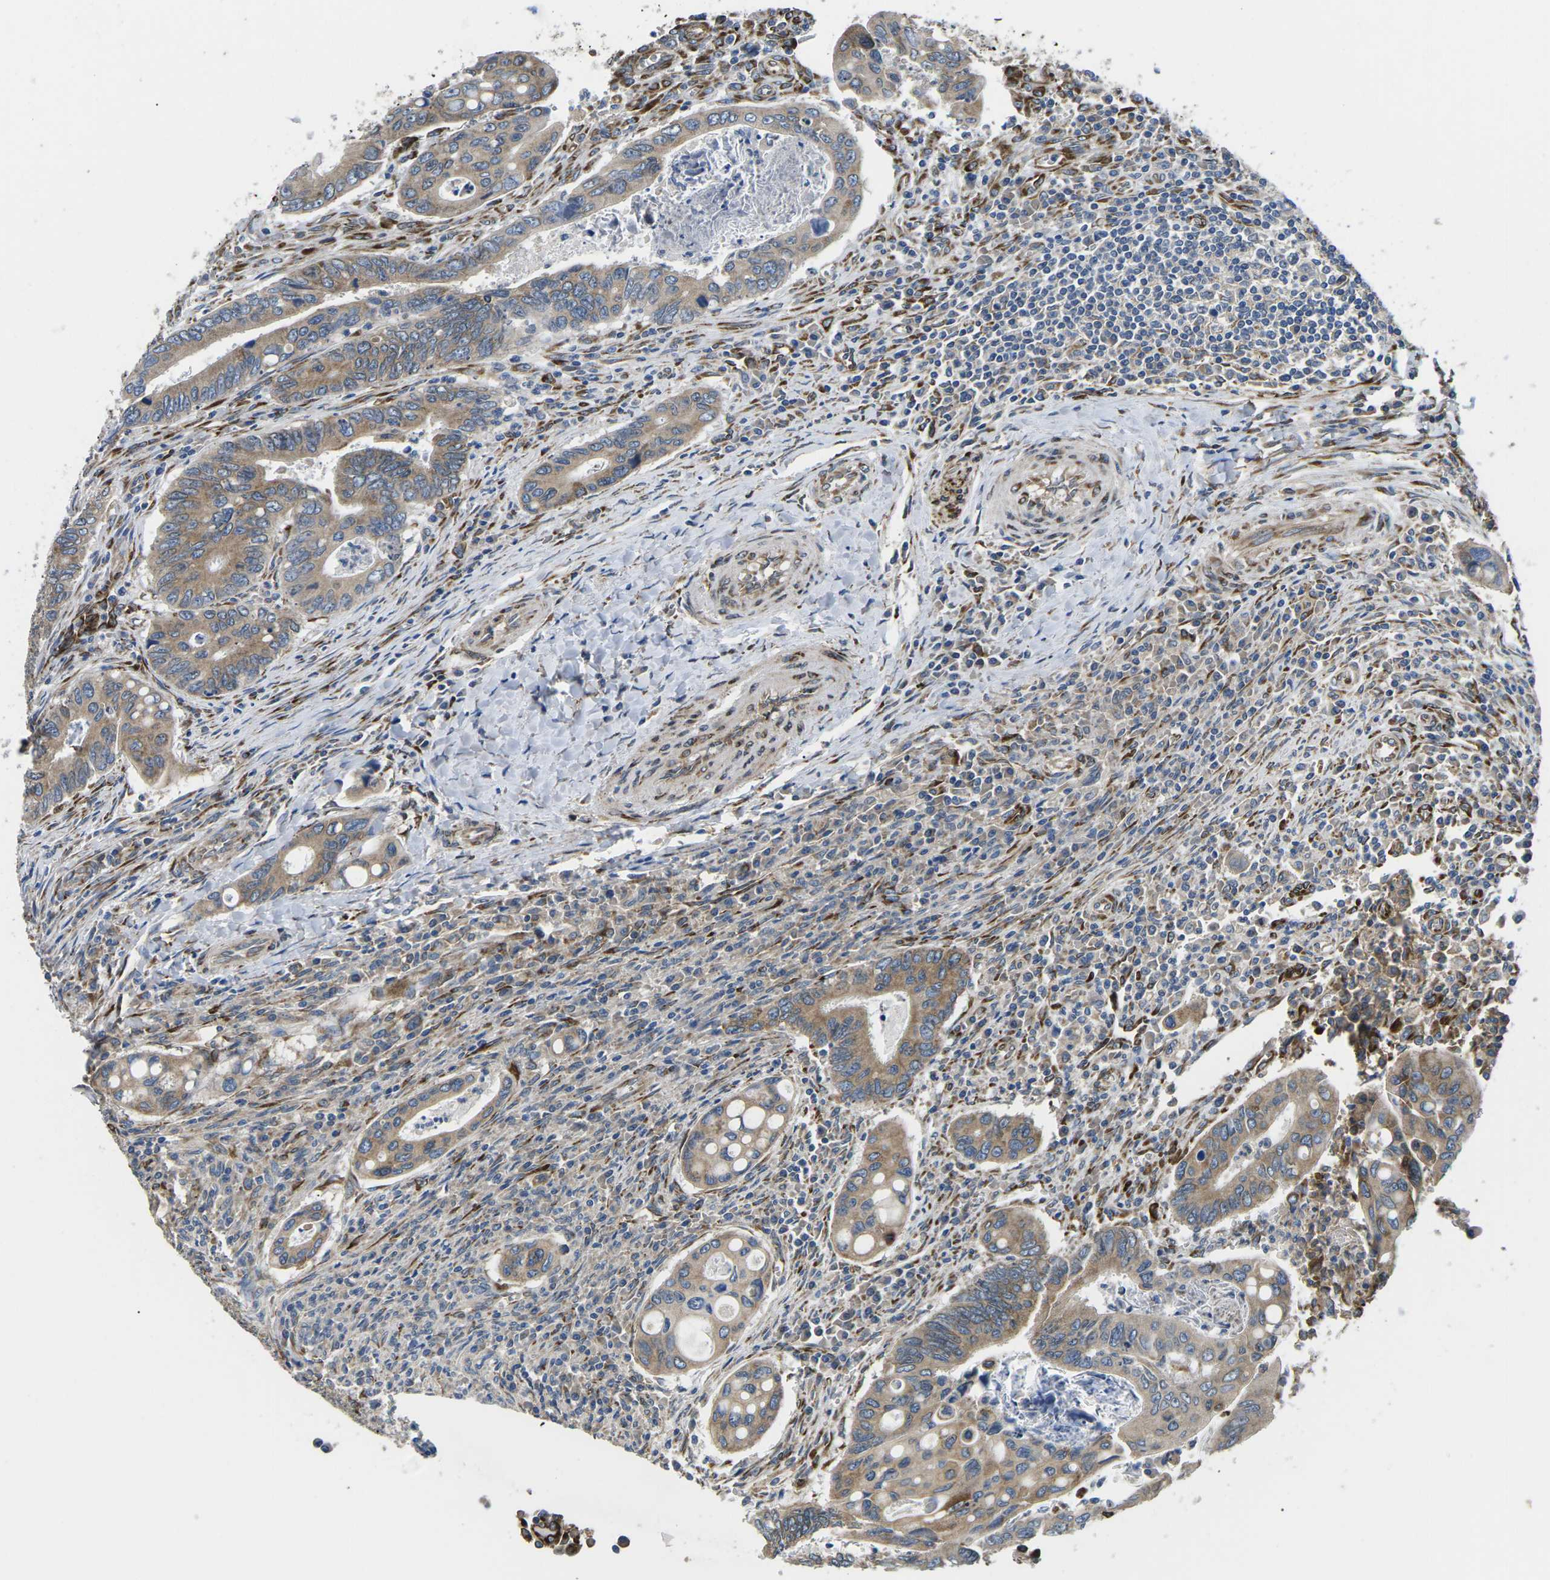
{"staining": {"intensity": "moderate", "quantity": ">75%", "location": "cytoplasmic/membranous"}, "tissue": "colorectal cancer", "cell_type": "Tumor cells", "image_type": "cancer", "snomed": [{"axis": "morphology", "description": "Inflammation, NOS"}, {"axis": "morphology", "description": "Adenocarcinoma, NOS"}, {"axis": "topography", "description": "Colon"}], "caption": "Protein staining demonstrates moderate cytoplasmic/membranous staining in about >75% of tumor cells in colorectal cancer.", "gene": "PDZD8", "patient": {"sex": "male", "age": 72}}